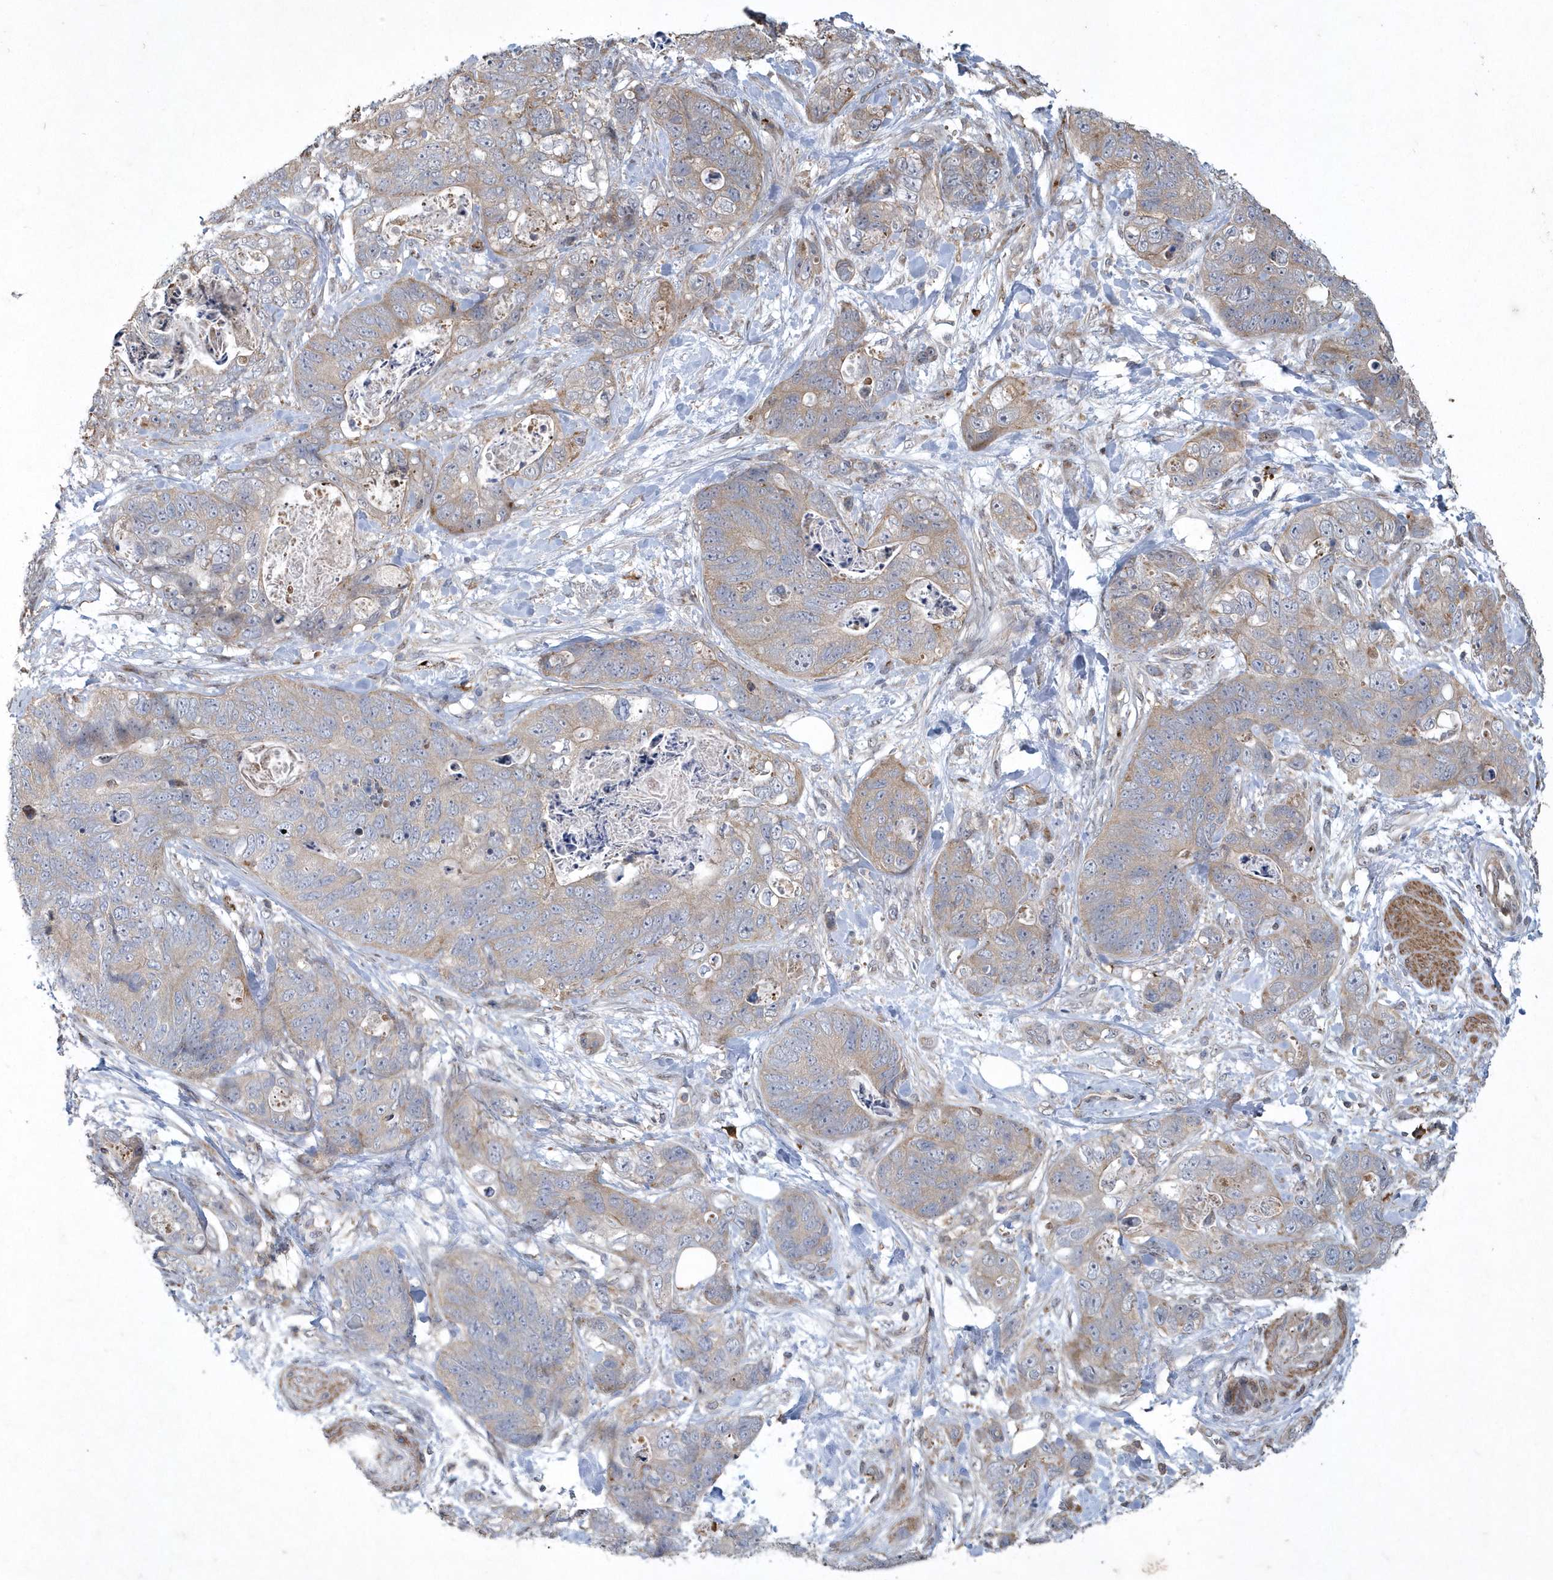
{"staining": {"intensity": "weak", "quantity": "25%-75%", "location": "cytoplasmic/membranous"}, "tissue": "stomach cancer", "cell_type": "Tumor cells", "image_type": "cancer", "snomed": [{"axis": "morphology", "description": "Normal tissue, NOS"}, {"axis": "morphology", "description": "Adenocarcinoma, NOS"}, {"axis": "topography", "description": "Stomach"}], "caption": "Tumor cells display low levels of weak cytoplasmic/membranous staining in about 25%-75% of cells in human stomach cancer (adenocarcinoma).", "gene": "N4BP2", "patient": {"sex": "female", "age": 89}}